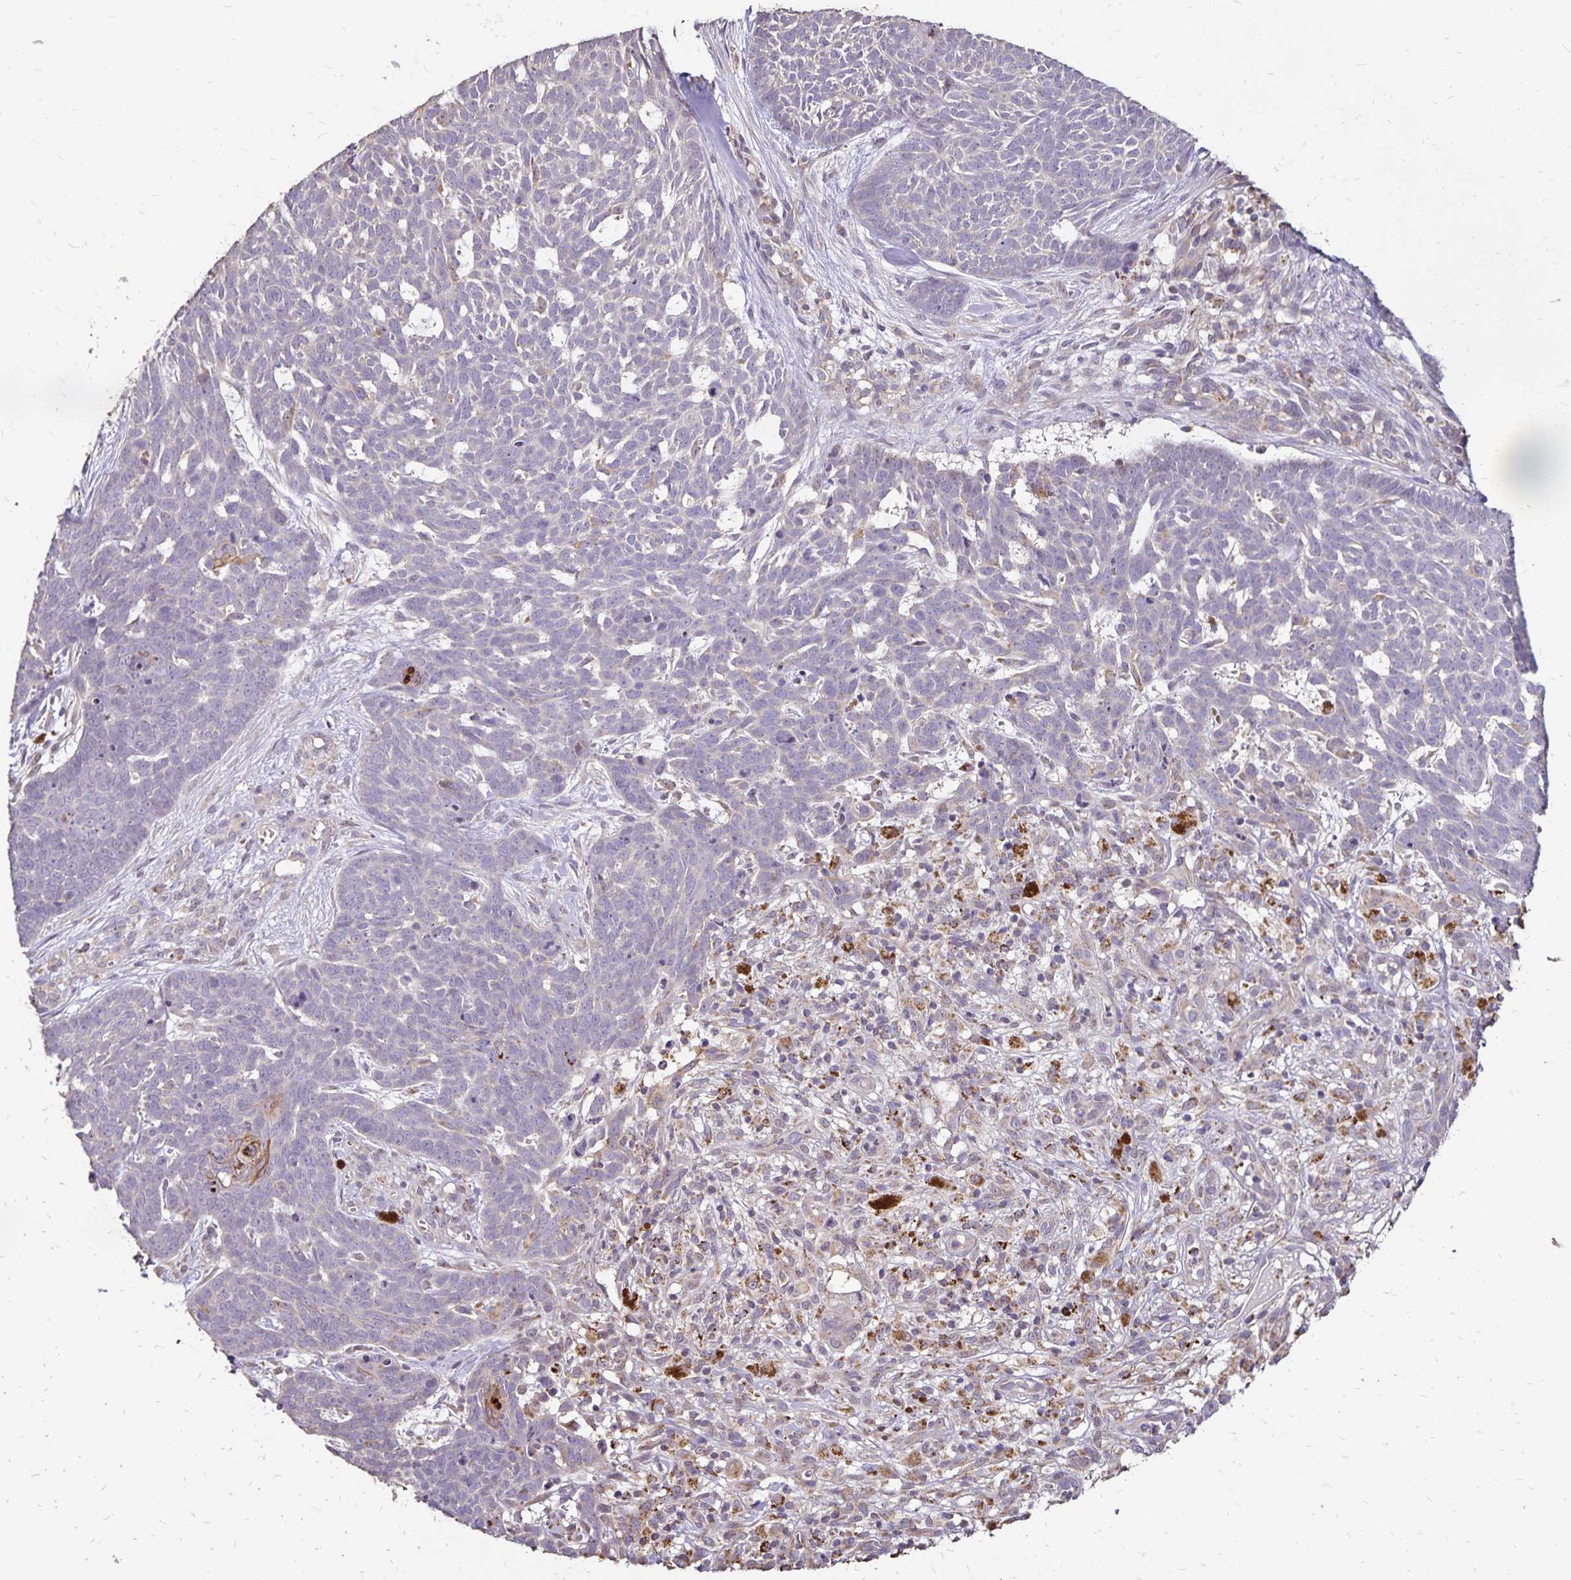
{"staining": {"intensity": "negative", "quantity": "none", "location": "none"}, "tissue": "skin cancer", "cell_type": "Tumor cells", "image_type": "cancer", "snomed": [{"axis": "morphology", "description": "Basal cell carcinoma"}, {"axis": "topography", "description": "Skin"}], "caption": "A histopathology image of human skin cancer (basal cell carcinoma) is negative for staining in tumor cells.", "gene": "EMC10", "patient": {"sex": "female", "age": 78}}